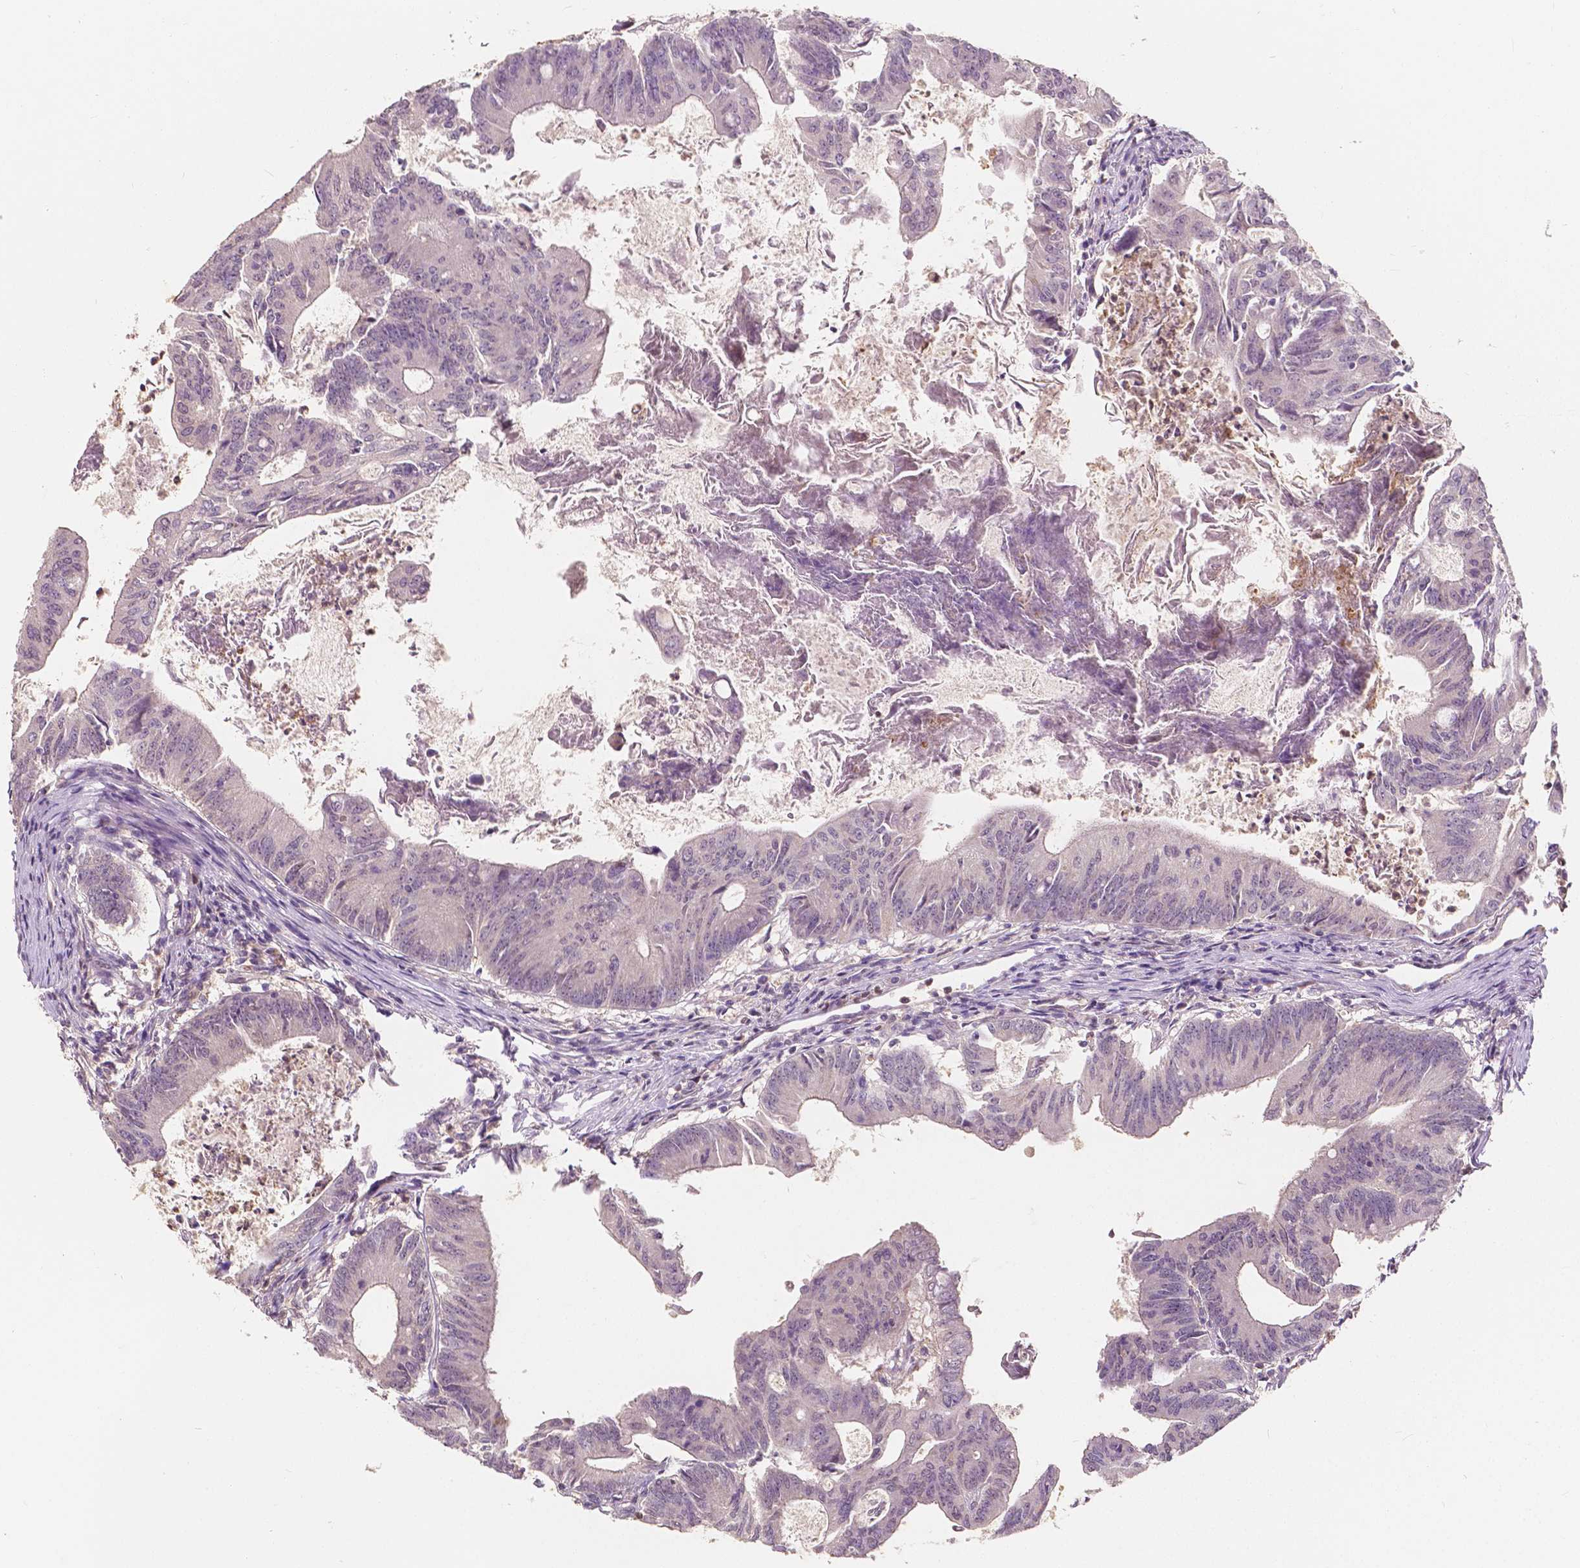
{"staining": {"intensity": "negative", "quantity": "none", "location": "none"}, "tissue": "colorectal cancer", "cell_type": "Tumor cells", "image_type": "cancer", "snomed": [{"axis": "morphology", "description": "Adenocarcinoma, NOS"}, {"axis": "topography", "description": "Colon"}], "caption": "This is an immunohistochemistry (IHC) histopathology image of human colorectal adenocarcinoma. There is no positivity in tumor cells.", "gene": "NAPRT", "patient": {"sex": "female", "age": 70}}